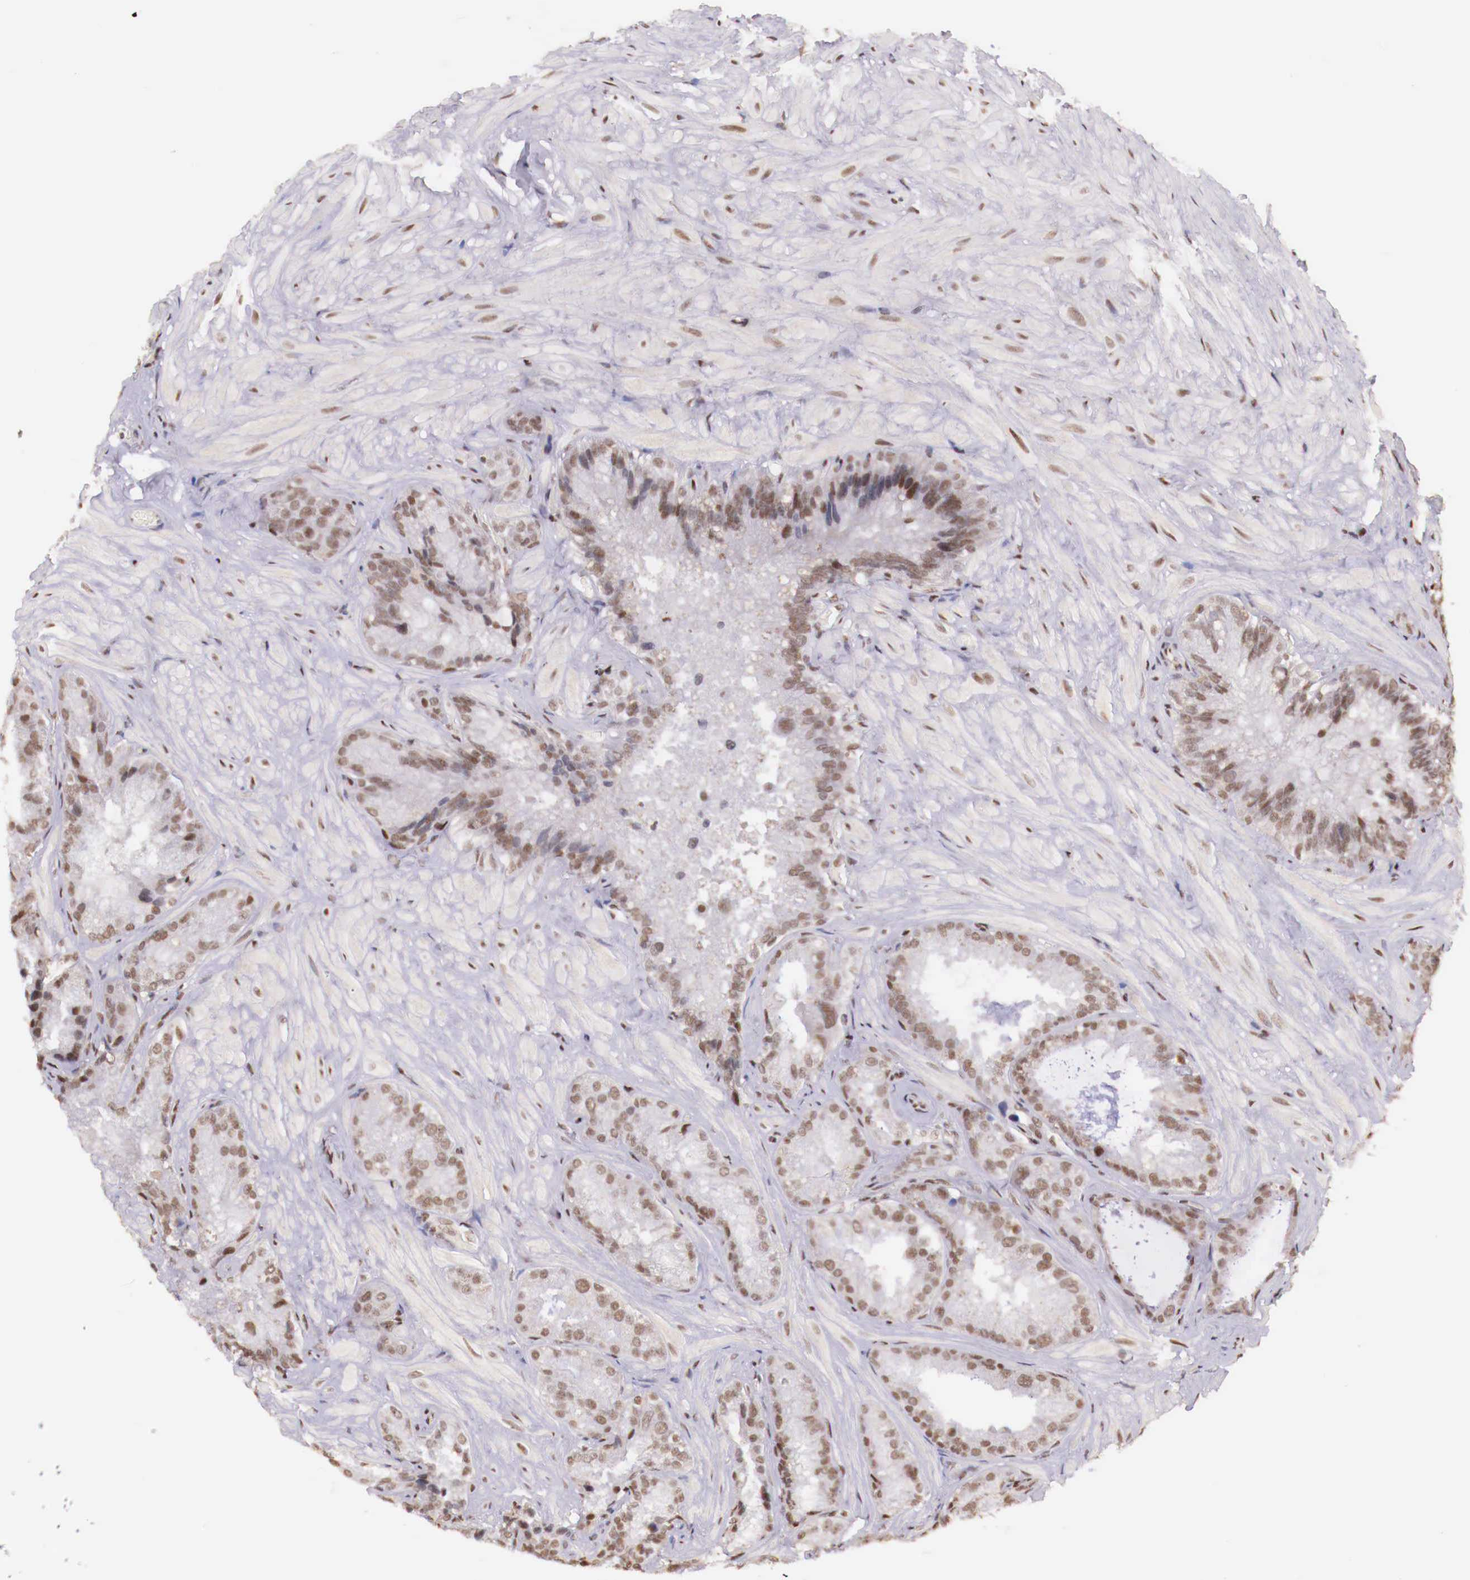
{"staining": {"intensity": "weak", "quantity": ">75%", "location": "nuclear"}, "tissue": "seminal vesicle", "cell_type": "Glandular cells", "image_type": "normal", "snomed": [{"axis": "morphology", "description": "Normal tissue, NOS"}, {"axis": "topography", "description": "Seminal veicle"}], "caption": "A micrograph of human seminal vesicle stained for a protein demonstrates weak nuclear brown staining in glandular cells. The protein is stained brown, and the nuclei are stained in blue (DAB IHC with brightfield microscopy, high magnification).", "gene": "SP1", "patient": {"sex": "male", "age": 69}}